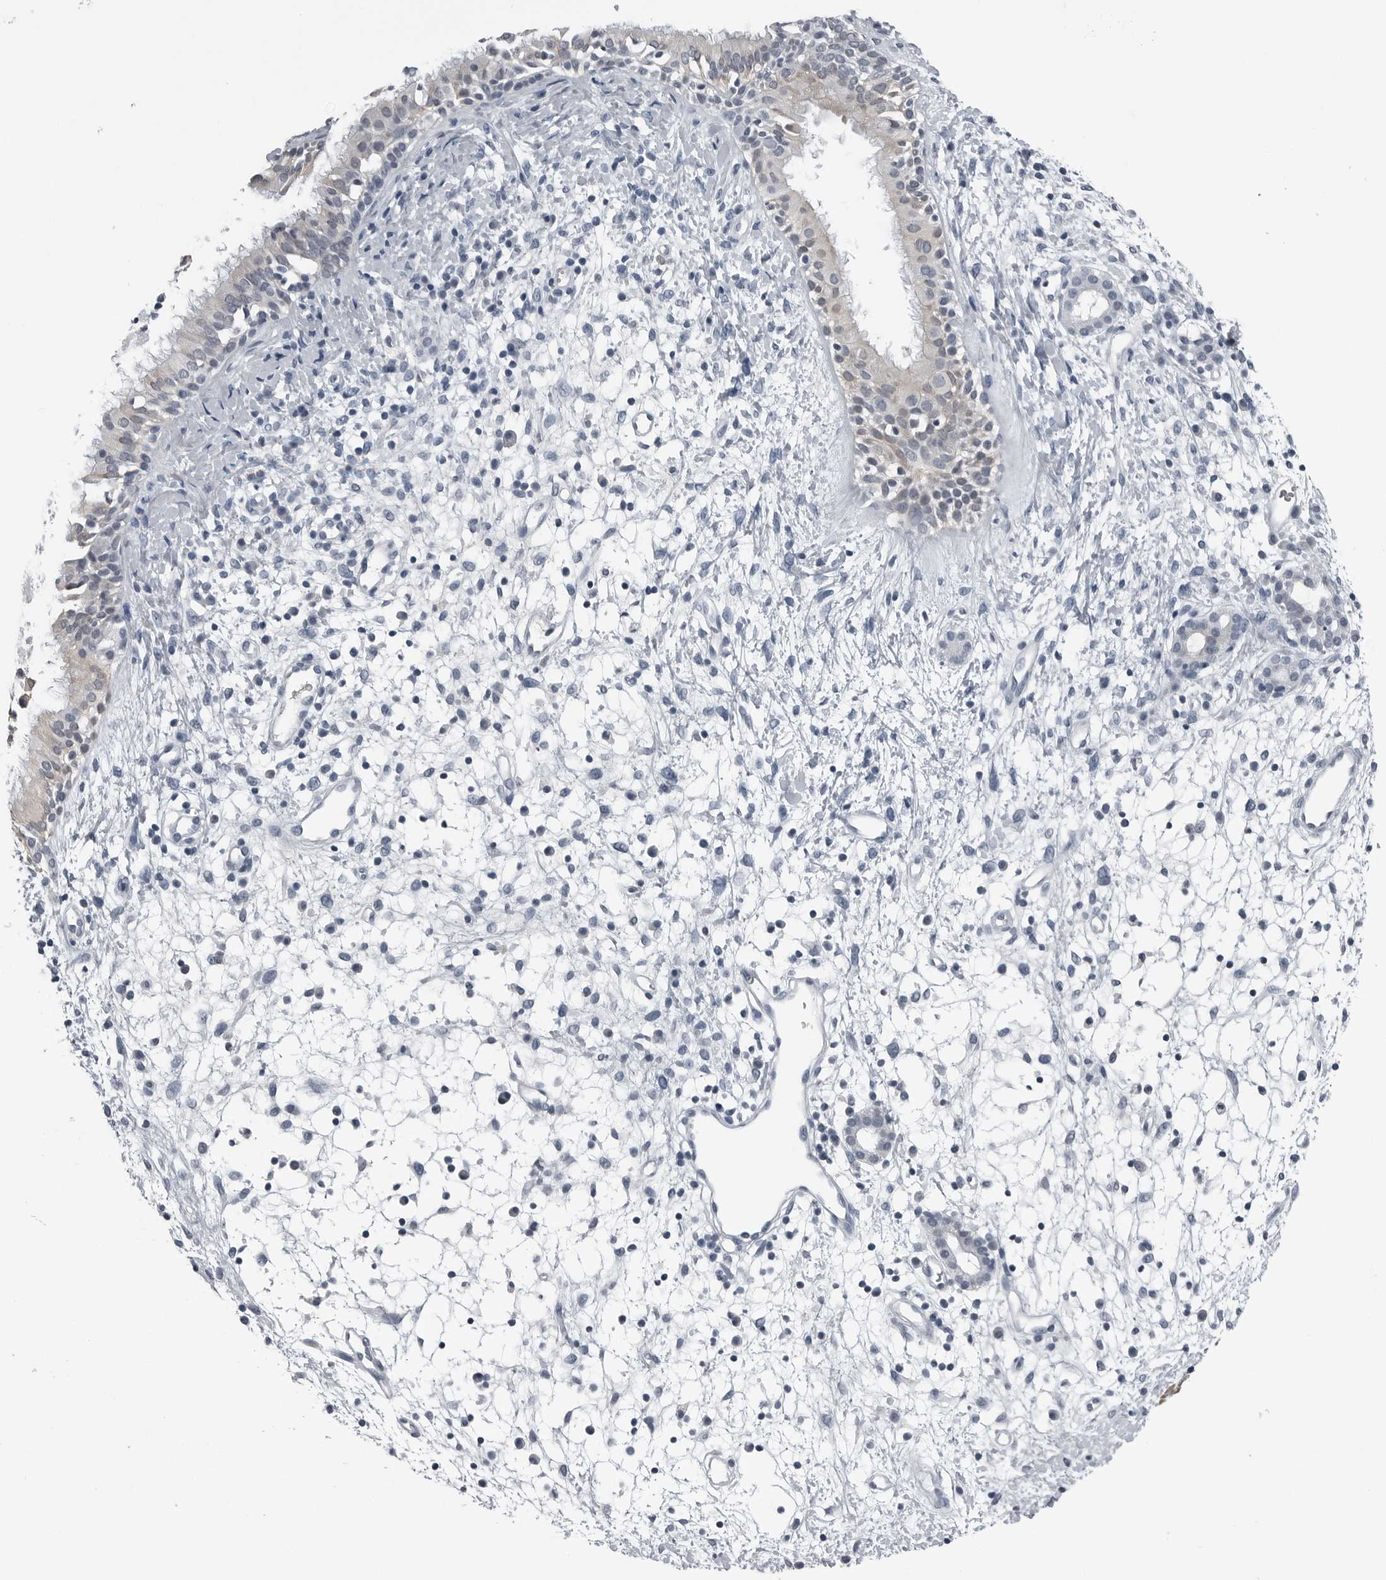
{"staining": {"intensity": "weak", "quantity": "25%-75%", "location": "cytoplasmic/membranous"}, "tissue": "nasopharynx", "cell_type": "Respiratory epithelial cells", "image_type": "normal", "snomed": [{"axis": "morphology", "description": "Normal tissue, NOS"}, {"axis": "topography", "description": "Nasopharynx"}], "caption": "Immunohistochemistry (IHC) photomicrograph of normal nasopharynx stained for a protein (brown), which displays low levels of weak cytoplasmic/membranous expression in about 25%-75% of respiratory epithelial cells.", "gene": "SPINK1", "patient": {"sex": "male", "age": 22}}